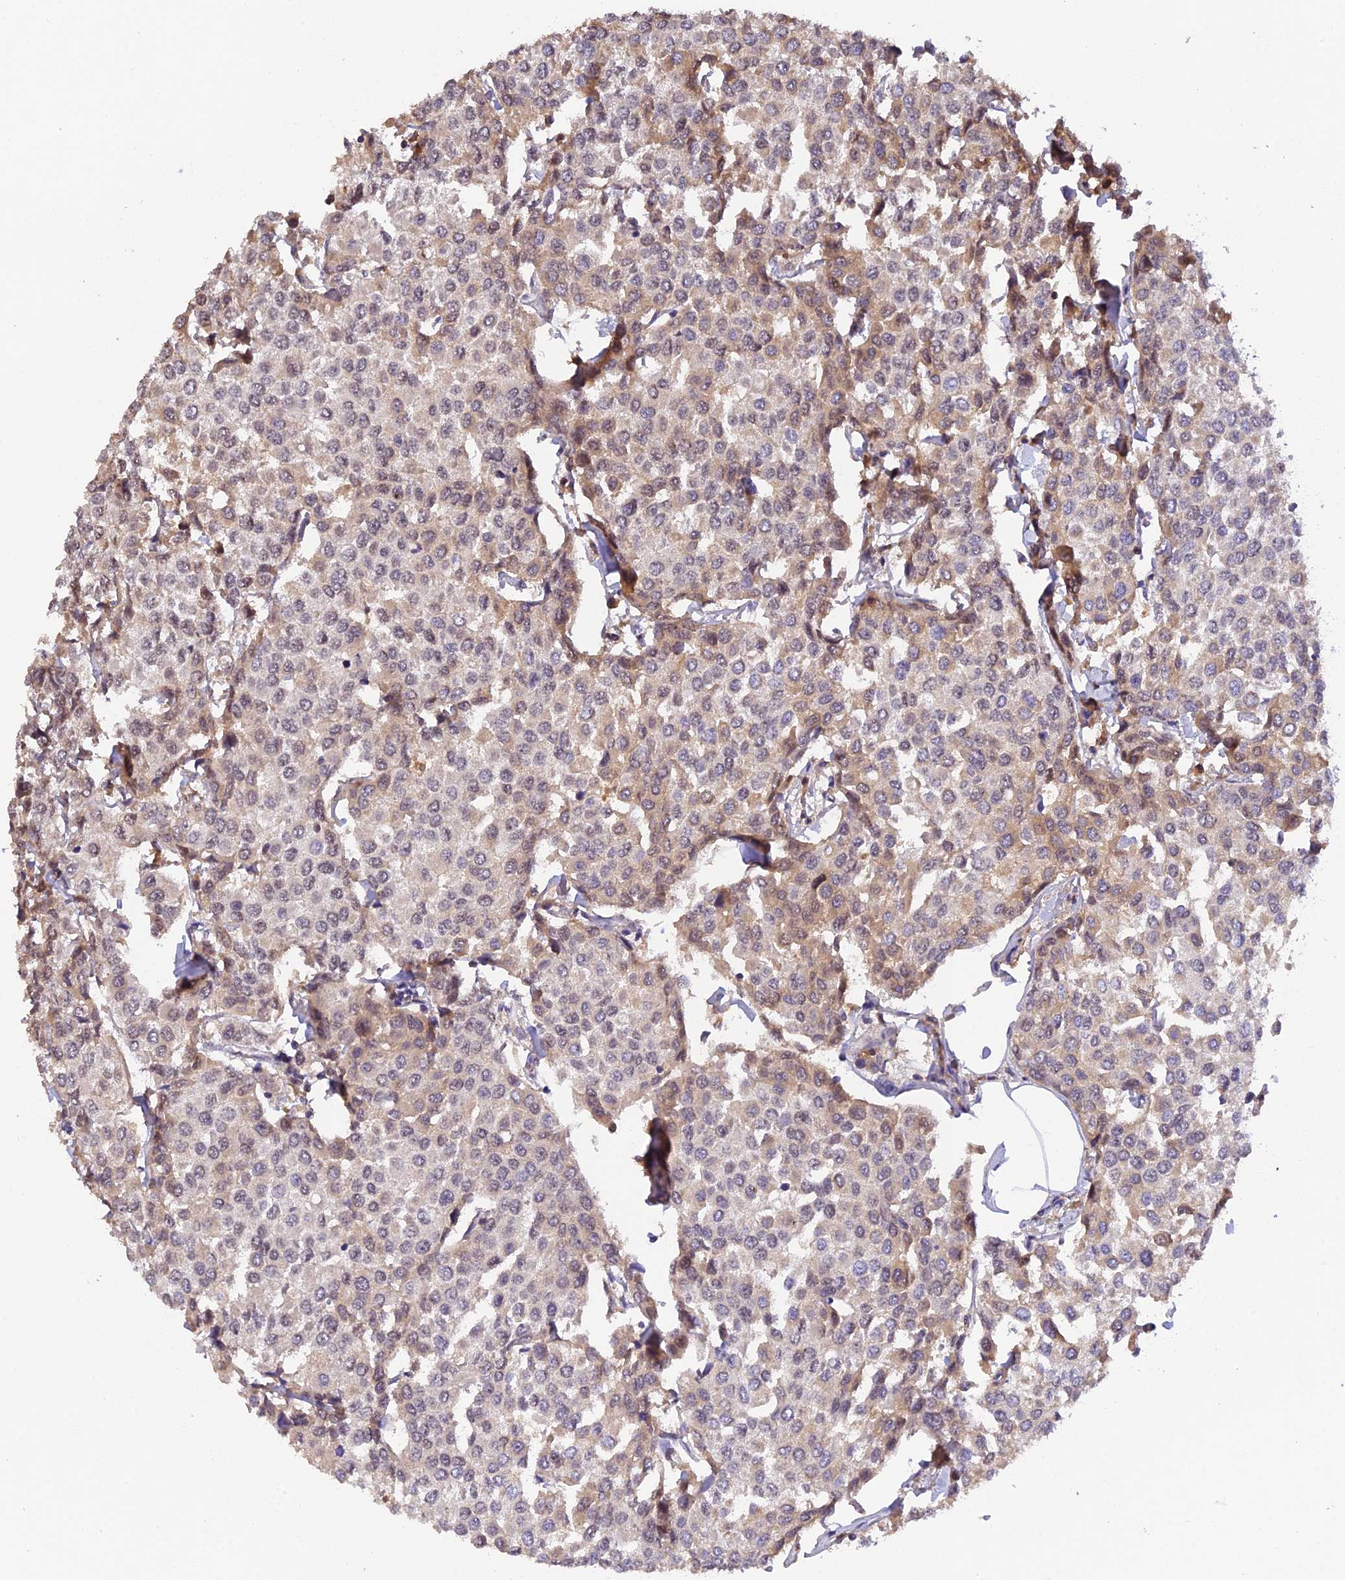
{"staining": {"intensity": "moderate", "quantity": "<25%", "location": "cytoplasmic/membranous"}, "tissue": "breast cancer", "cell_type": "Tumor cells", "image_type": "cancer", "snomed": [{"axis": "morphology", "description": "Duct carcinoma"}, {"axis": "topography", "description": "Breast"}], "caption": "About <25% of tumor cells in breast invasive ductal carcinoma show moderate cytoplasmic/membranous protein expression as visualized by brown immunohistochemical staining.", "gene": "ZNF436", "patient": {"sex": "female", "age": 55}}